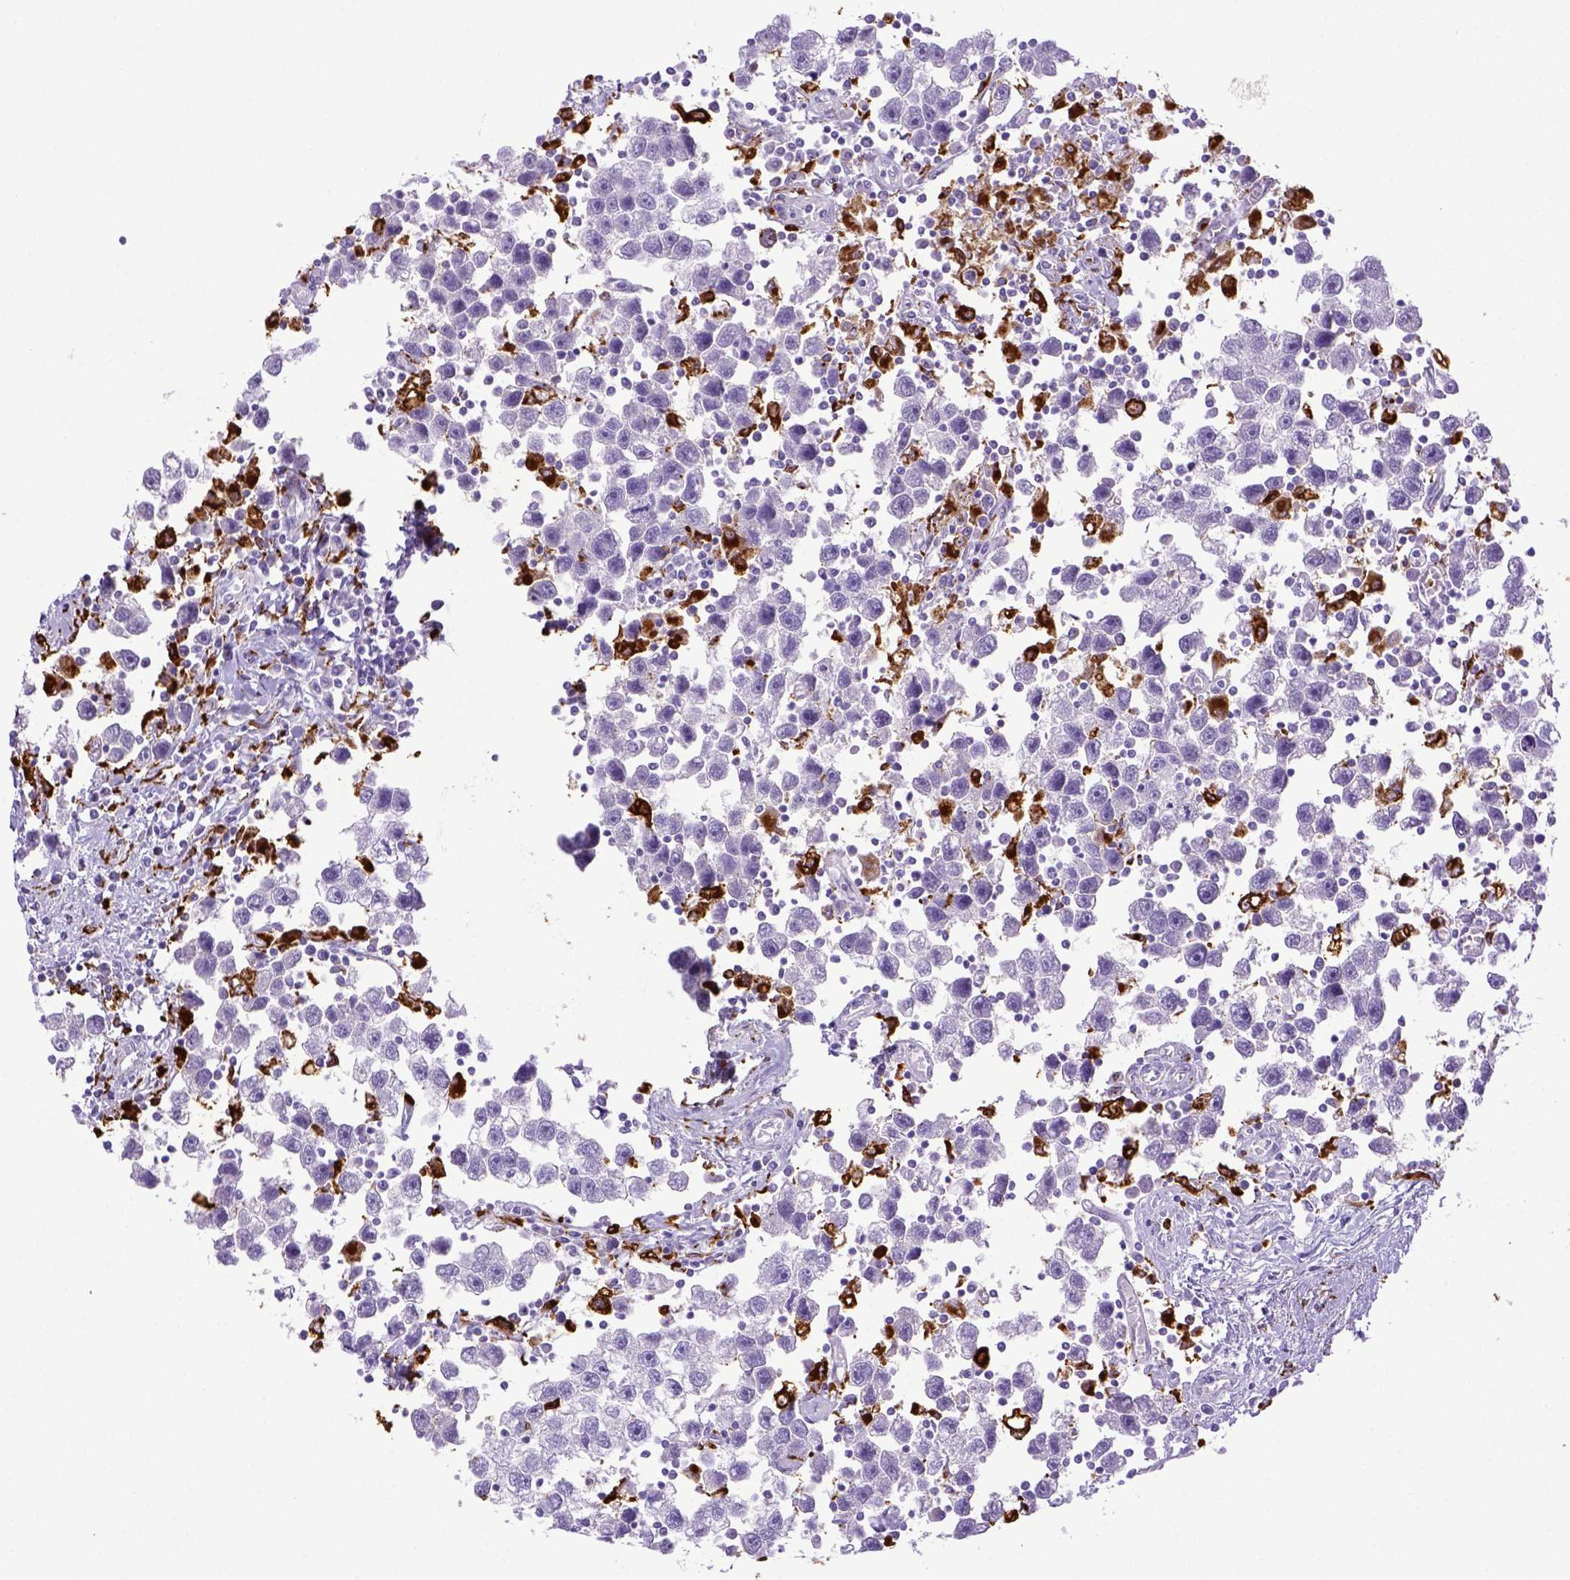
{"staining": {"intensity": "negative", "quantity": "none", "location": "none"}, "tissue": "testis cancer", "cell_type": "Tumor cells", "image_type": "cancer", "snomed": [{"axis": "morphology", "description": "Seminoma, NOS"}, {"axis": "topography", "description": "Testis"}], "caption": "This is an immunohistochemistry photomicrograph of human testis cancer. There is no expression in tumor cells.", "gene": "CD68", "patient": {"sex": "male", "age": 30}}